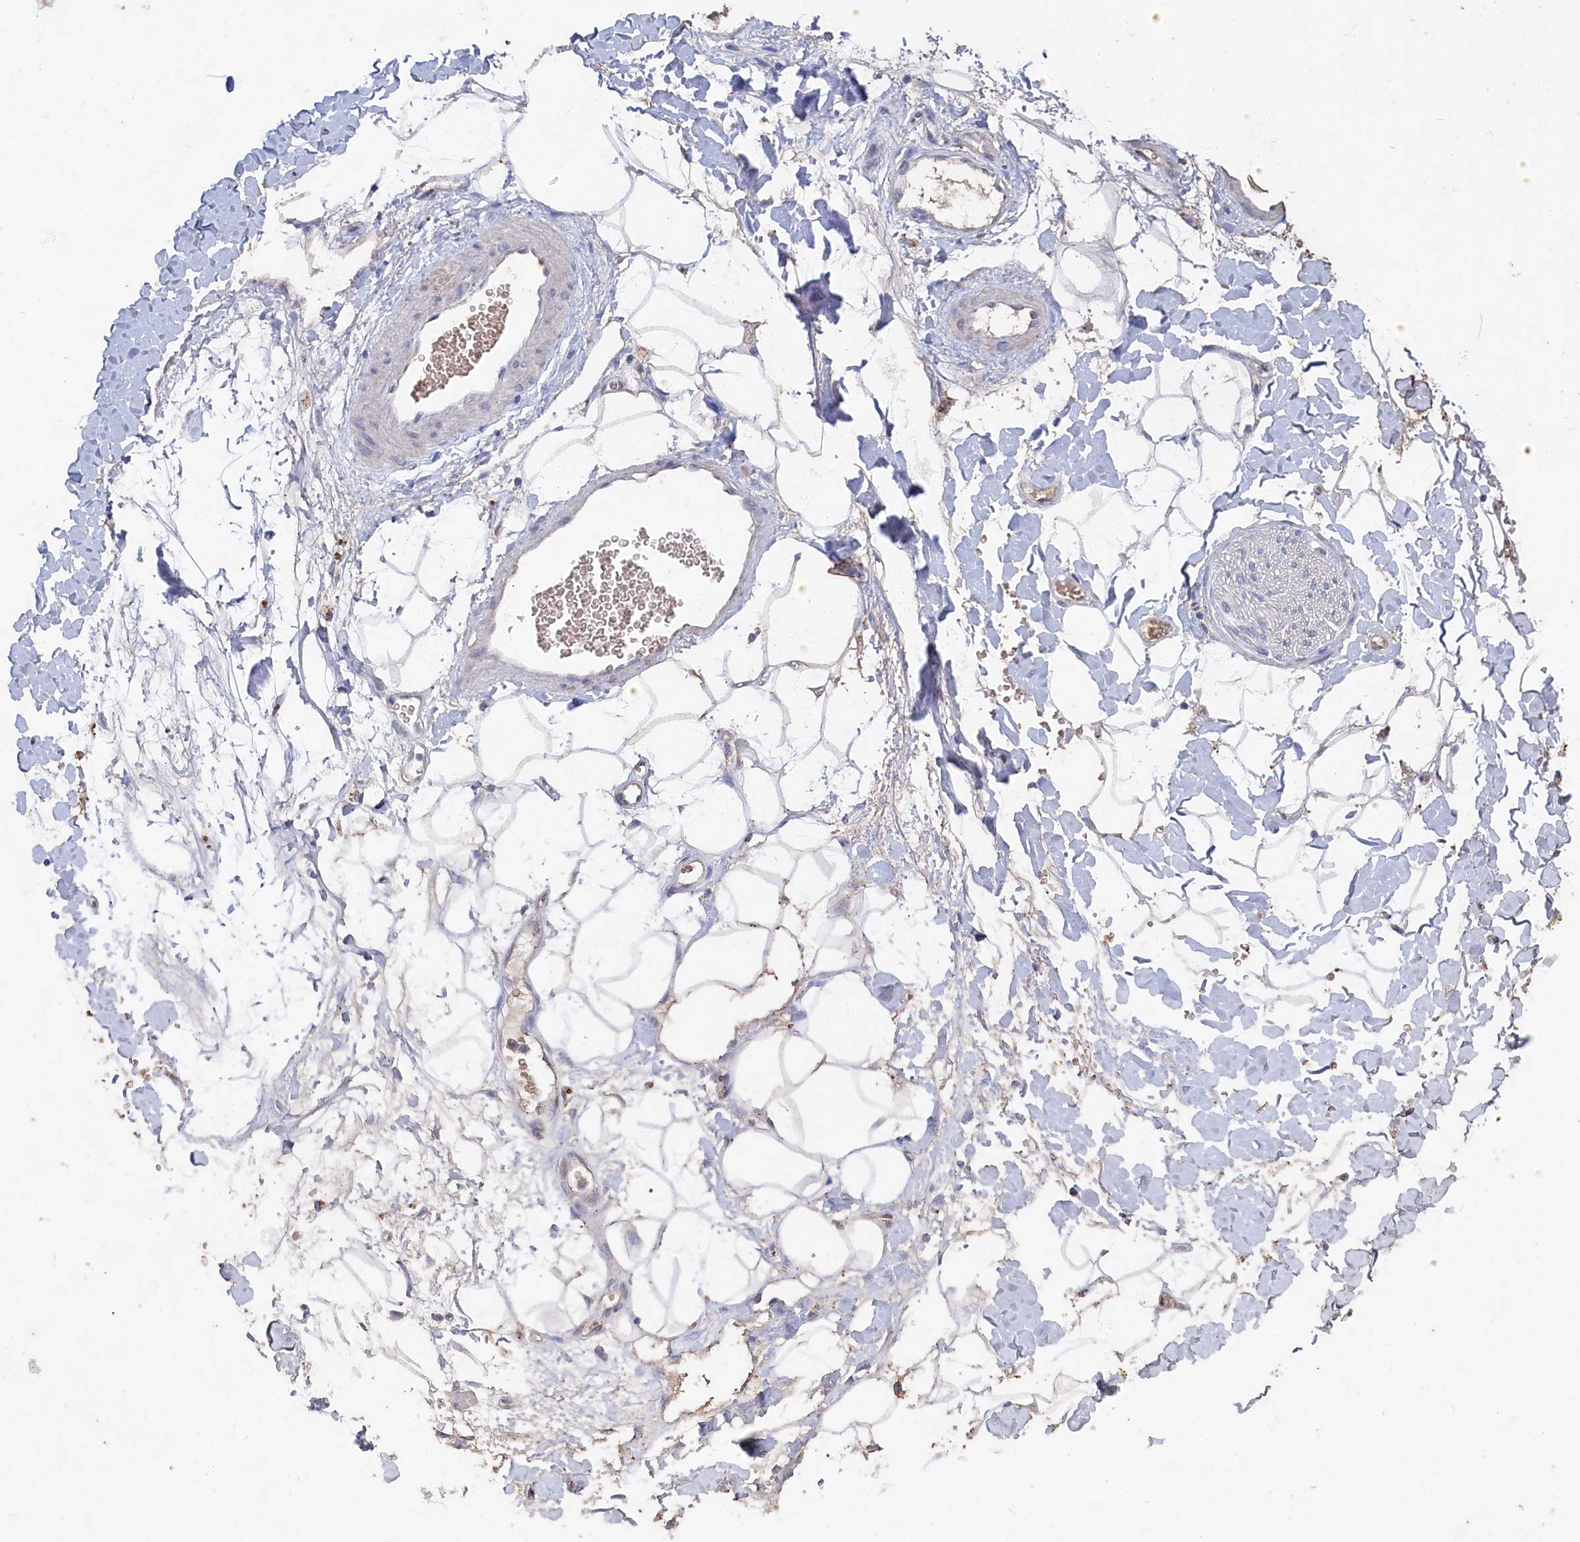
{"staining": {"intensity": "negative", "quantity": "none", "location": "none"}, "tissue": "adipose tissue", "cell_type": "Adipocytes", "image_type": "normal", "snomed": [{"axis": "morphology", "description": "Normal tissue, NOS"}, {"axis": "morphology", "description": "Adenocarcinoma, NOS"}, {"axis": "topography", "description": "Pancreas"}, {"axis": "topography", "description": "Peripheral nerve tissue"}], "caption": "This histopathology image is of normal adipose tissue stained with immunohistochemistry (IHC) to label a protein in brown with the nuclei are counter-stained blue. There is no positivity in adipocytes.", "gene": "WDR76", "patient": {"sex": "male", "age": 59}}